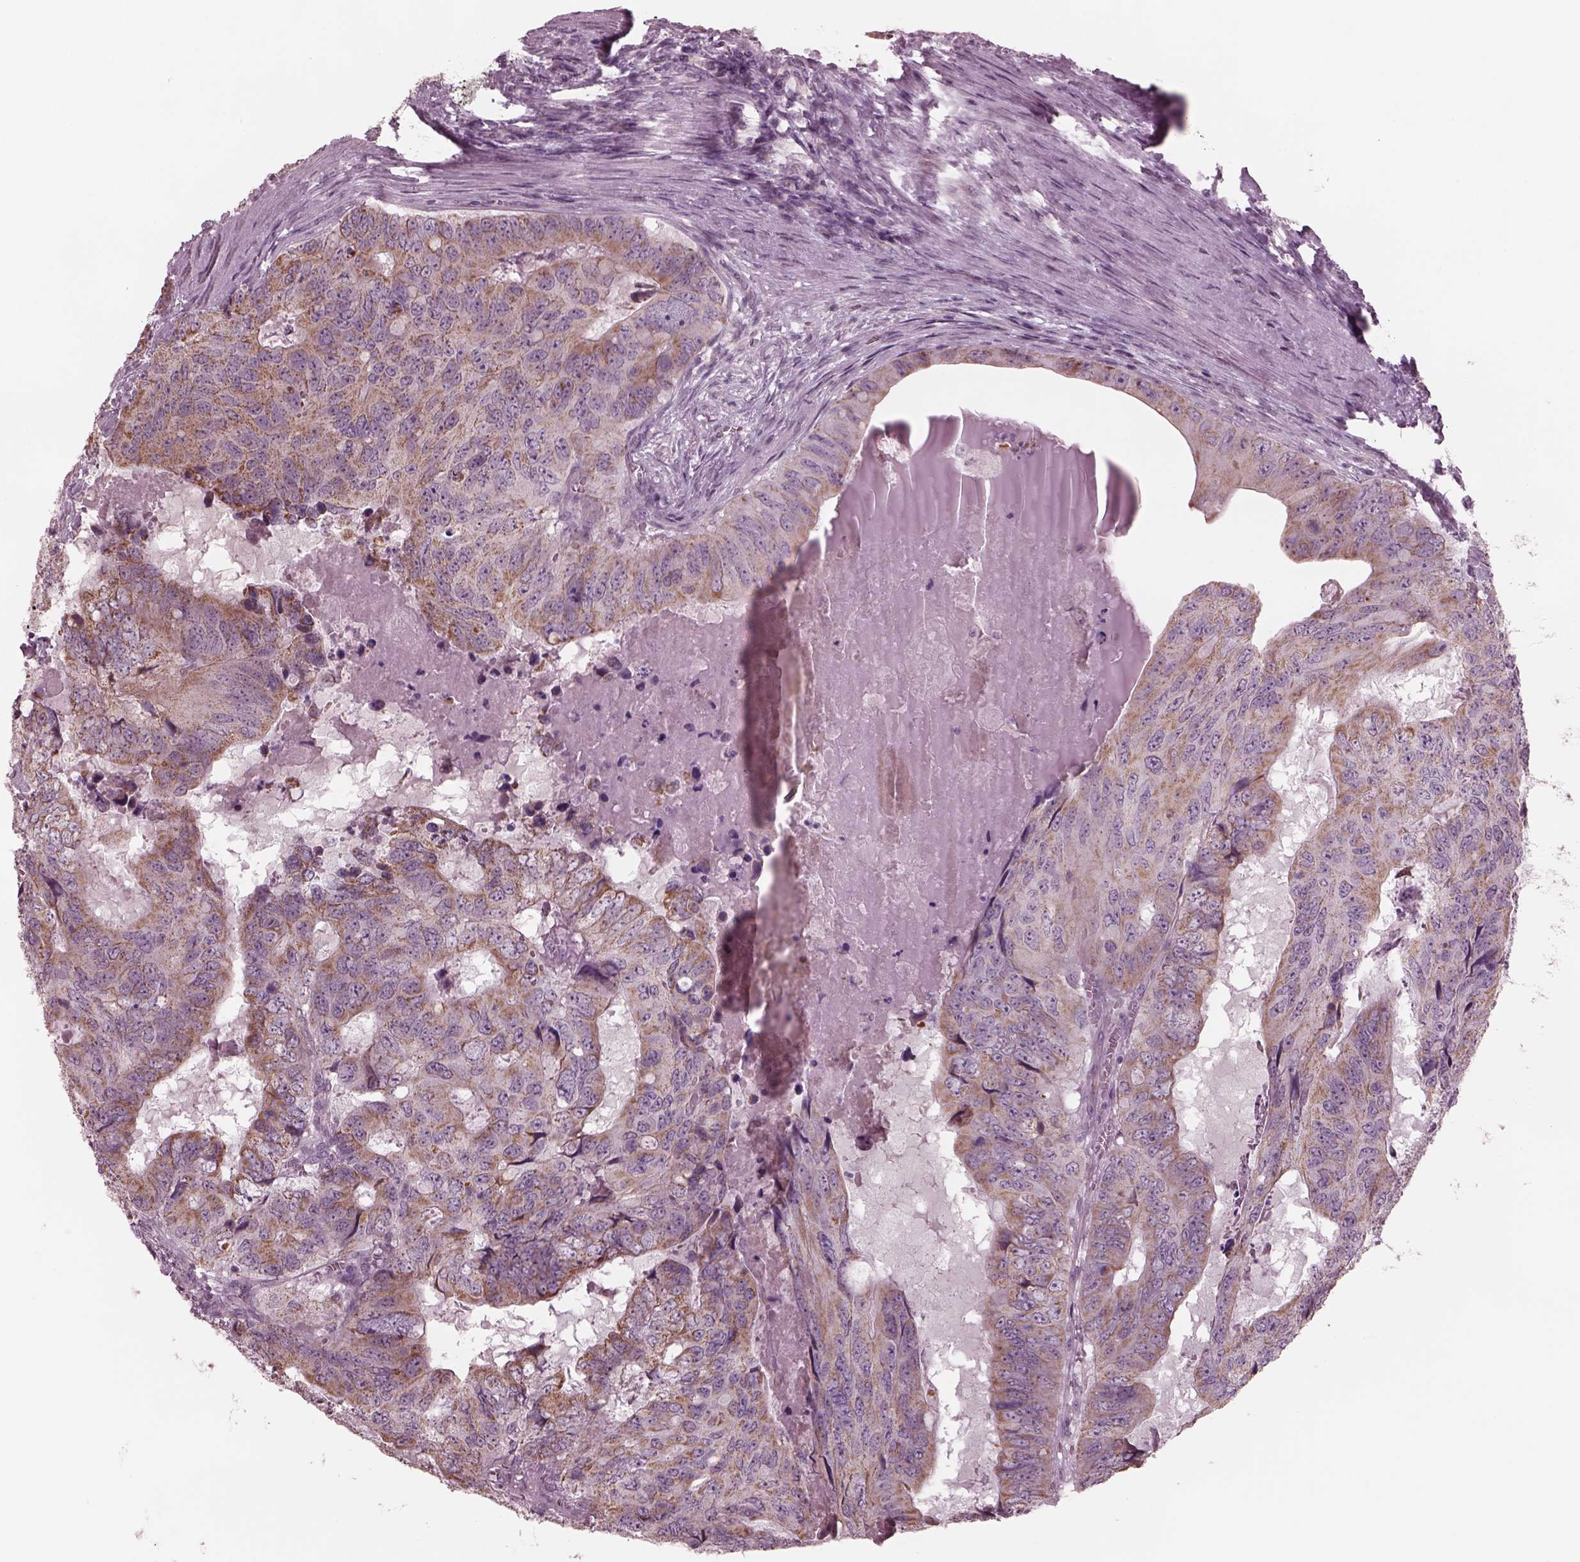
{"staining": {"intensity": "moderate", "quantity": ">75%", "location": "cytoplasmic/membranous"}, "tissue": "colorectal cancer", "cell_type": "Tumor cells", "image_type": "cancer", "snomed": [{"axis": "morphology", "description": "Adenocarcinoma, NOS"}, {"axis": "topography", "description": "Colon"}], "caption": "Colorectal adenocarcinoma stained with a brown dye shows moderate cytoplasmic/membranous positive expression in approximately >75% of tumor cells.", "gene": "CELSR3", "patient": {"sex": "male", "age": 79}}